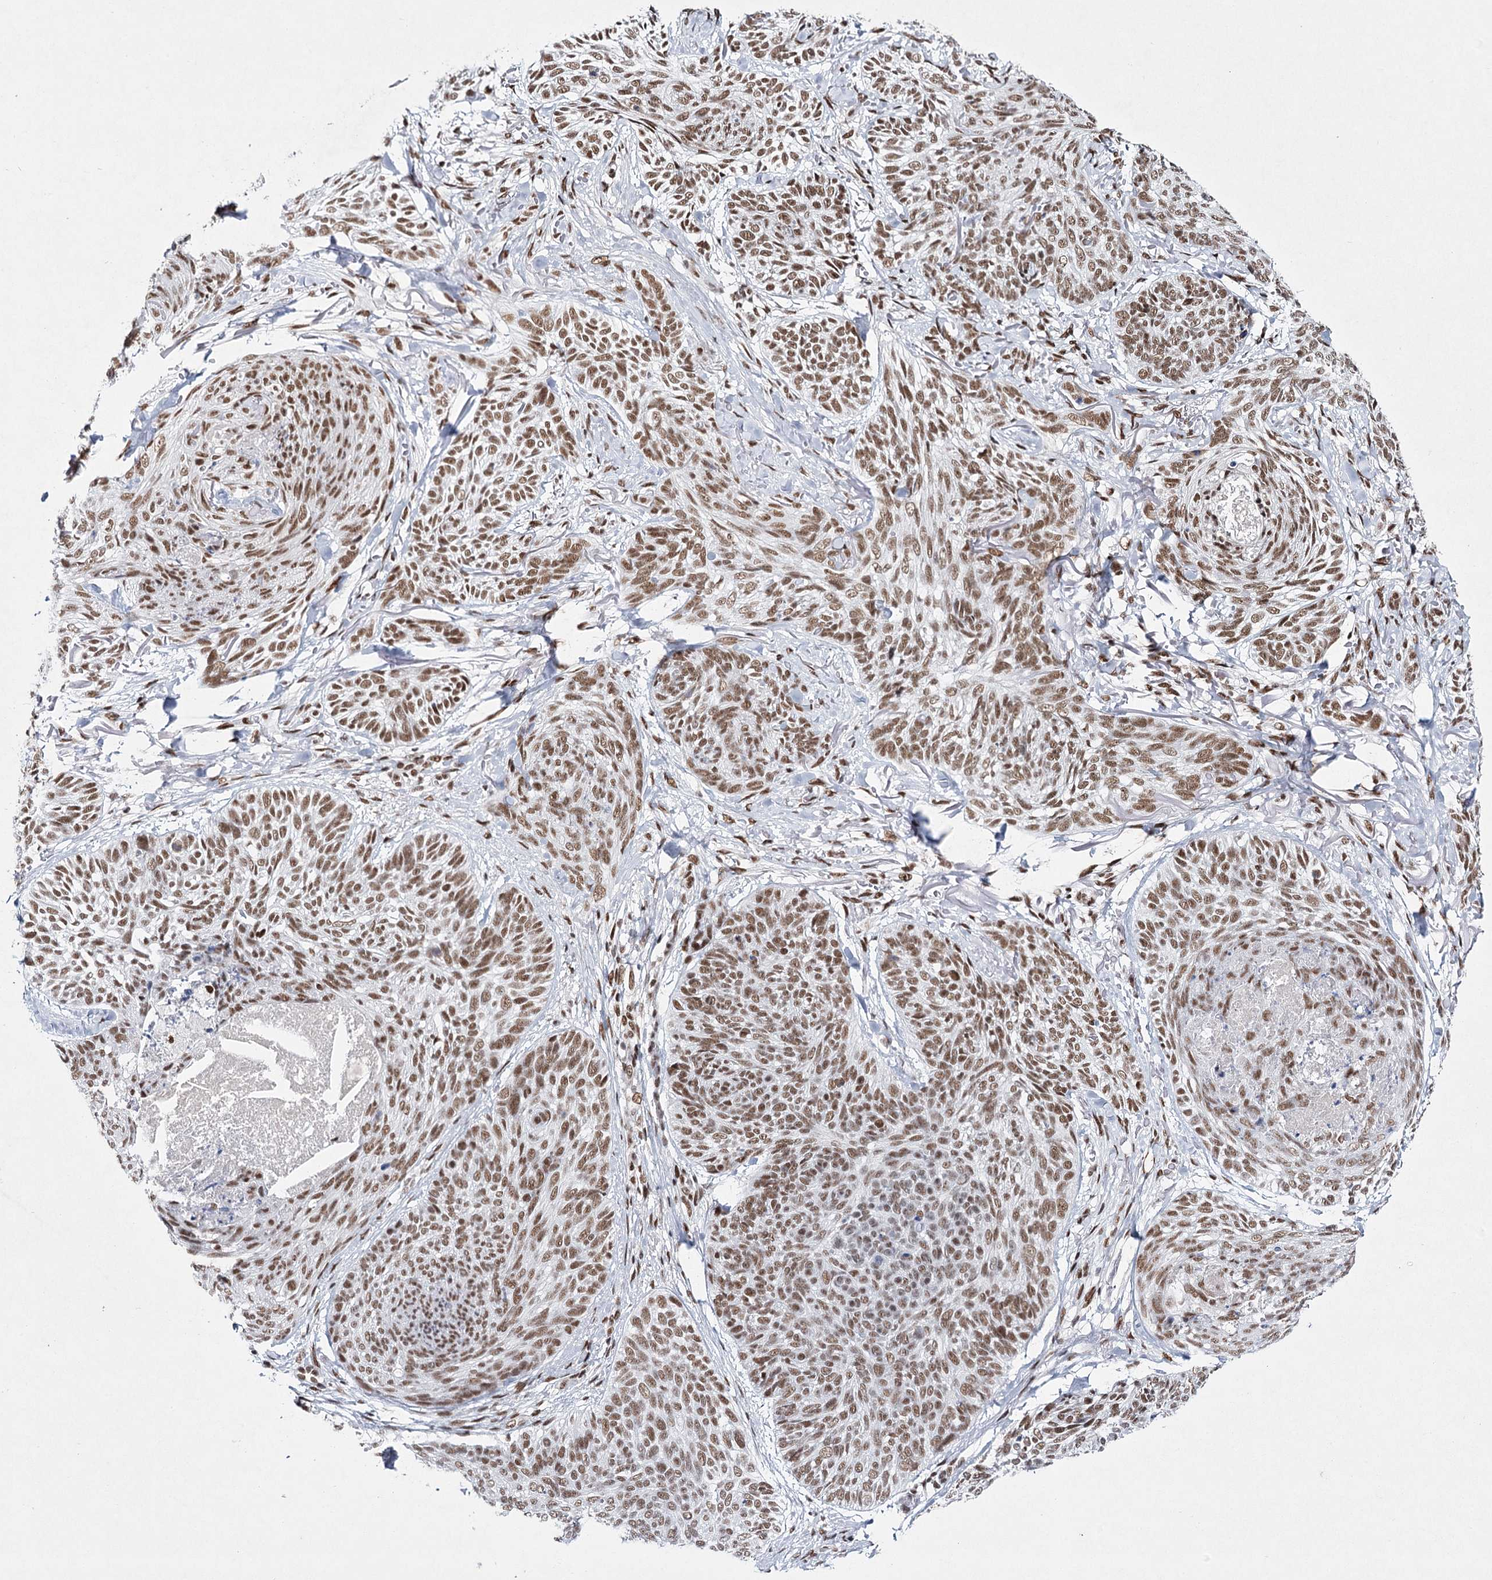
{"staining": {"intensity": "moderate", "quantity": ">75%", "location": "nuclear"}, "tissue": "skin cancer", "cell_type": "Tumor cells", "image_type": "cancer", "snomed": [{"axis": "morphology", "description": "Normal tissue, NOS"}, {"axis": "morphology", "description": "Basal cell carcinoma"}, {"axis": "topography", "description": "Skin"}], "caption": "Skin cancer stained for a protein (brown) displays moderate nuclear positive staining in about >75% of tumor cells.", "gene": "SCAF8", "patient": {"sex": "male", "age": 66}}